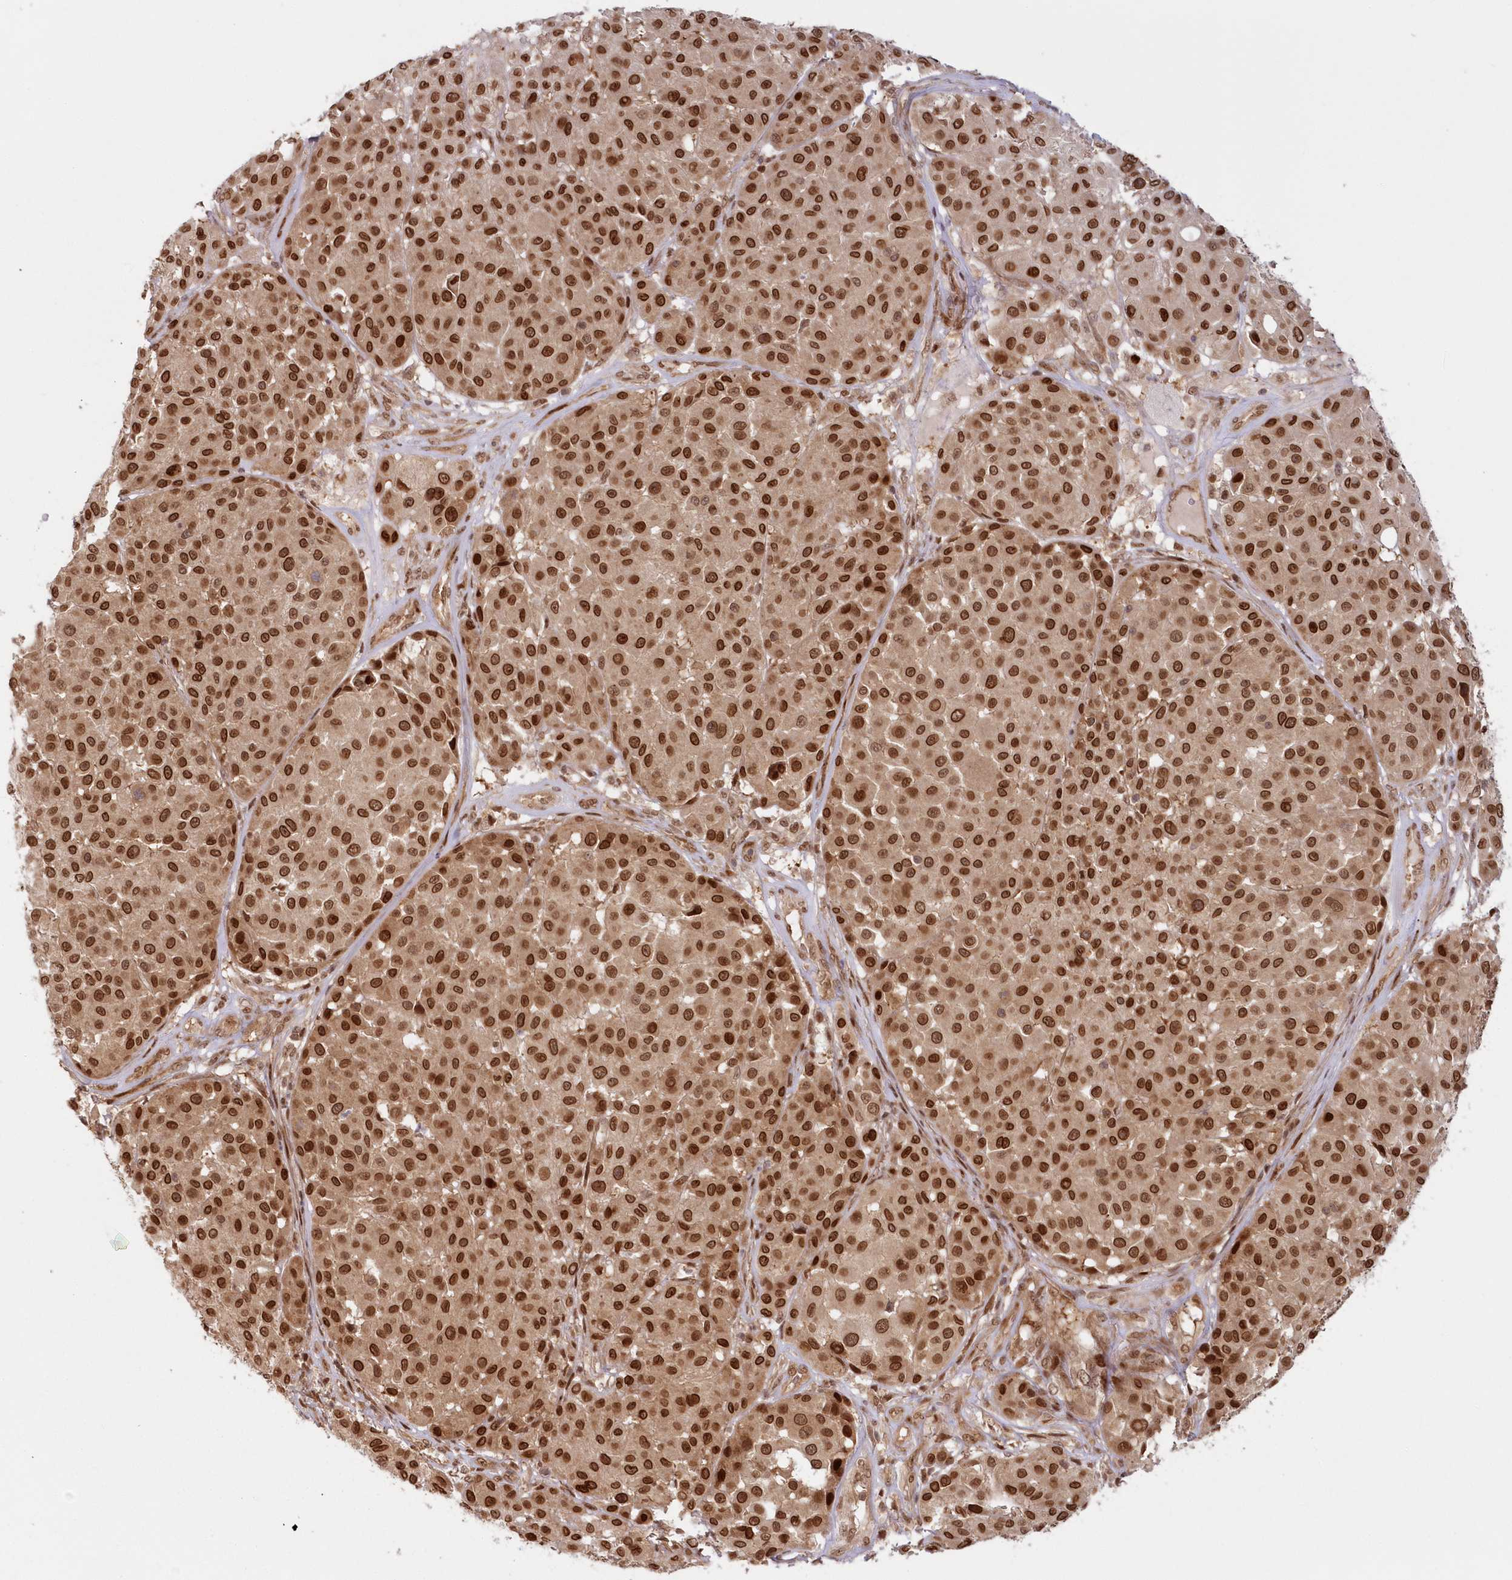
{"staining": {"intensity": "strong", "quantity": ">75%", "location": "cytoplasmic/membranous,nuclear"}, "tissue": "melanoma", "cell_type": "Tumor cells", "image_type": "cancer", "snomed": [{"axis": "morphology", "description": "Malignant melanoma, Metastatic site"}, {"axis": "topography", "description": "Soft tissue"}], "caption": "Immunohistochemistry (DAB) staining of melanoma displays strong cytoplasmic/membranous and nuclear protein staining in about >75% of tumor cells.", "gene": "TOGARAM2", "patient": {"sex": "male", "age": 41}}